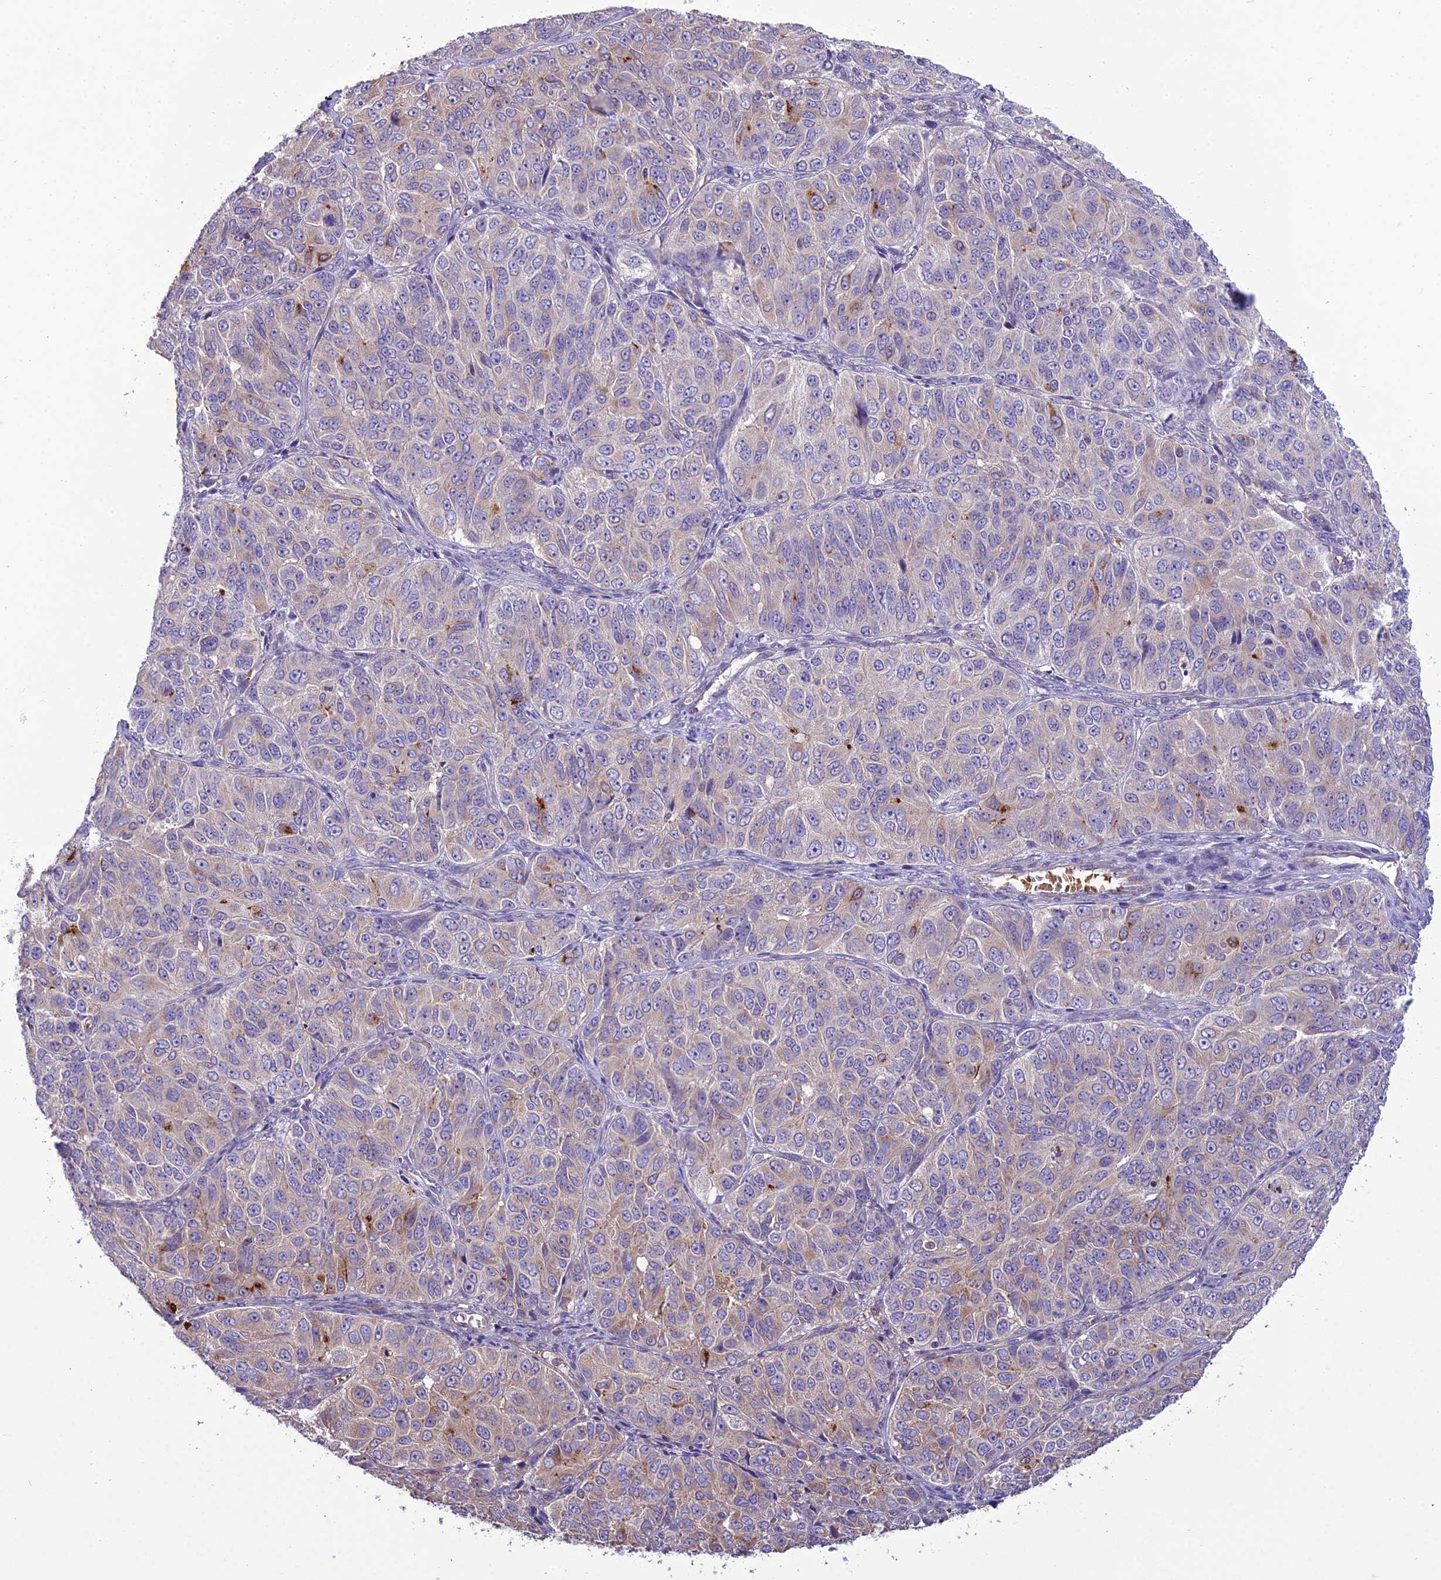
{"staining": {"intensity": "negative", "quantity": "none", "location": "none"}, "tissue": "ovarian cancer", "cell_type": "Tumor cells", "image_type": "cancer", "snomed": [{"axis": "morphology", "description": "Carcinoma, endometroid"}, {"axis": "topography", "description": "Ovary"}], "caption": "Tumor cells show no significant expression in ovarian cancer. (DAB immunohistochemistry (IHC) with hematoxylin counter stain).", "gene": "TBC1D24", "patient": {"sex": "female", "age": 51}}